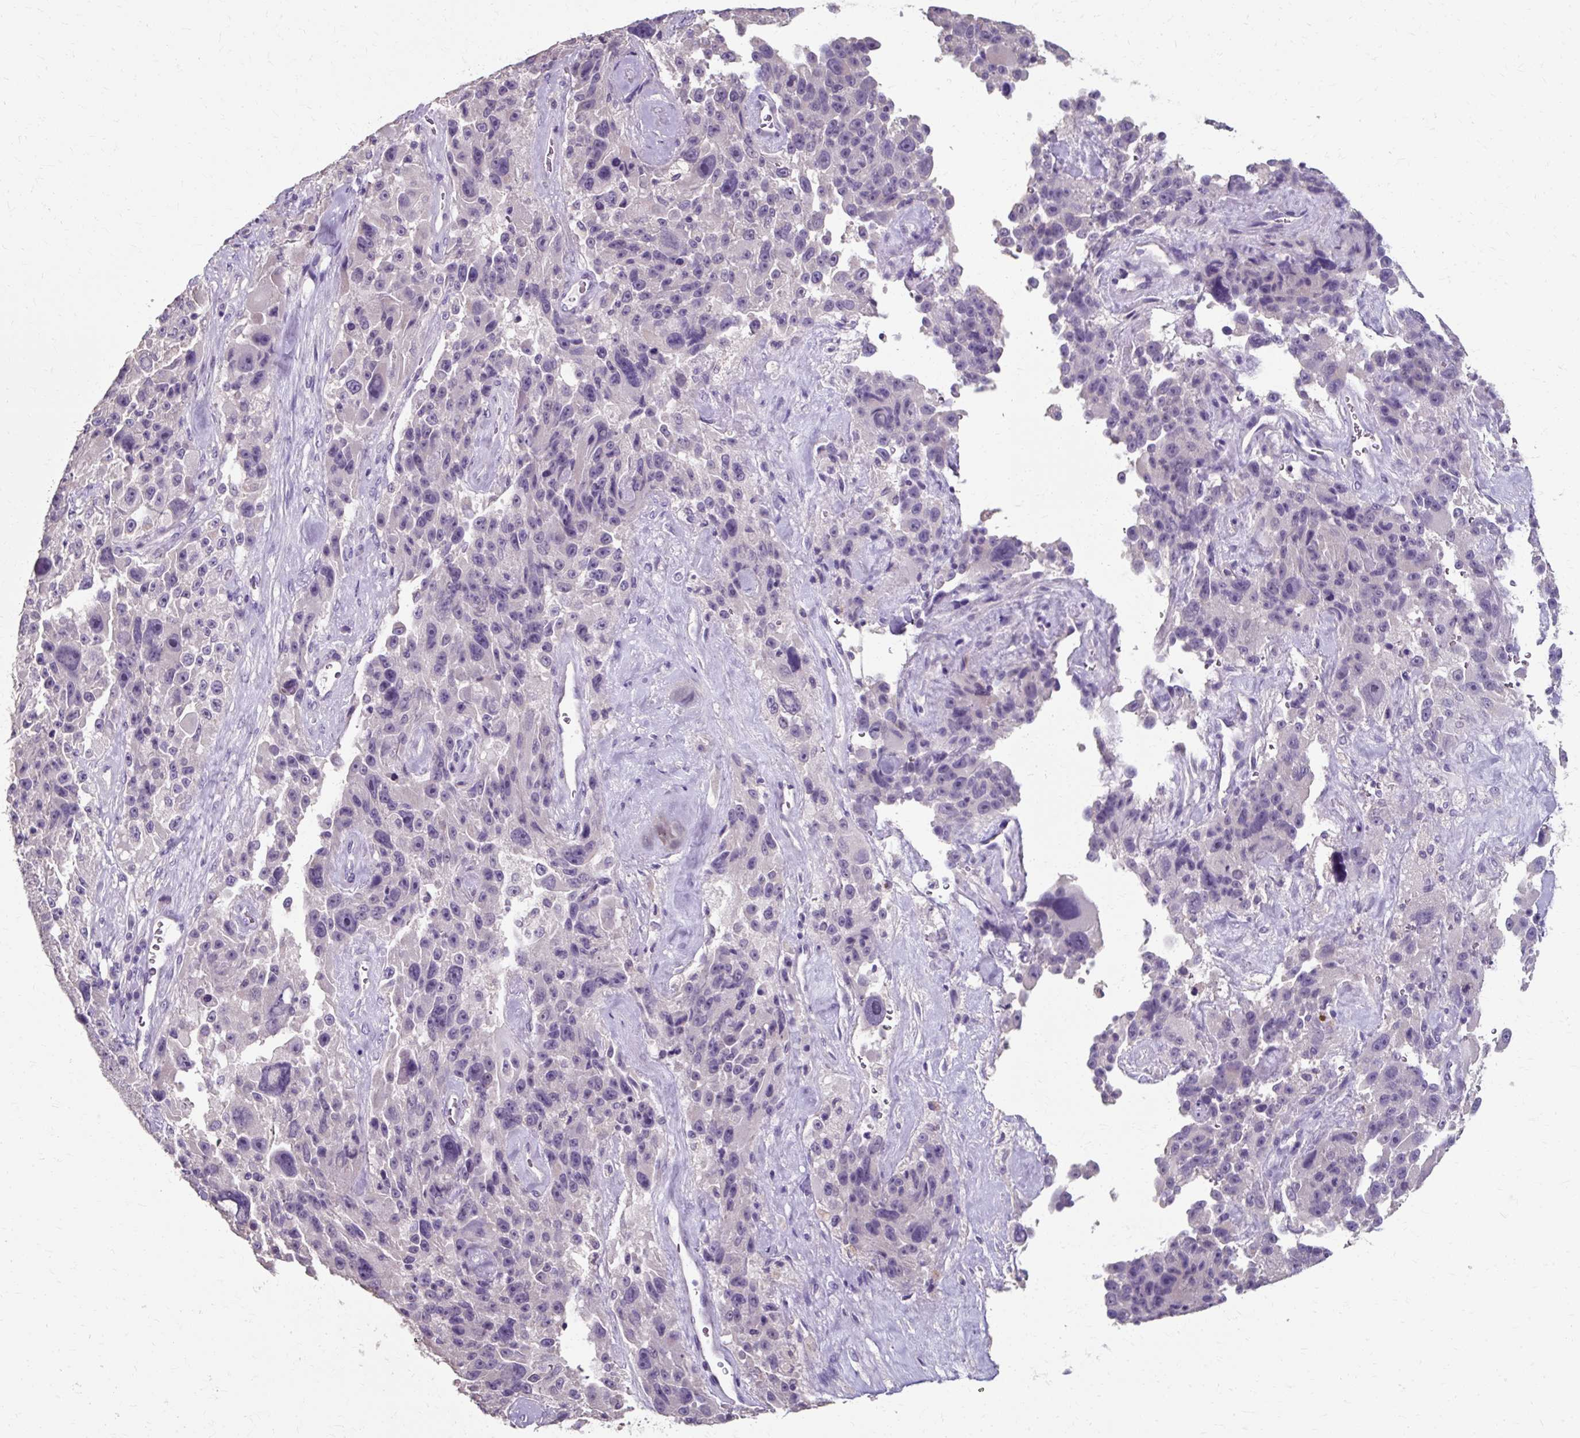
{"staining": {"intensity": "negative", "quantity": "none", "location": "none"}, "tissue": "melanoma", "cell_type": "Tumor cells", "image_type": "cancer", "snomed": [{"axis": "morphology", "description": "Malignant melanoma, Metastatic site"}, {"axis": "topography", "description": "Lymph node"}], "caption": "This is an immunohistochemistry (IHC) image of human melanoma. There is no positivity in tumor cells.", "gene": "KLHL24", "patient": {"sex": "male", "age": 62}}